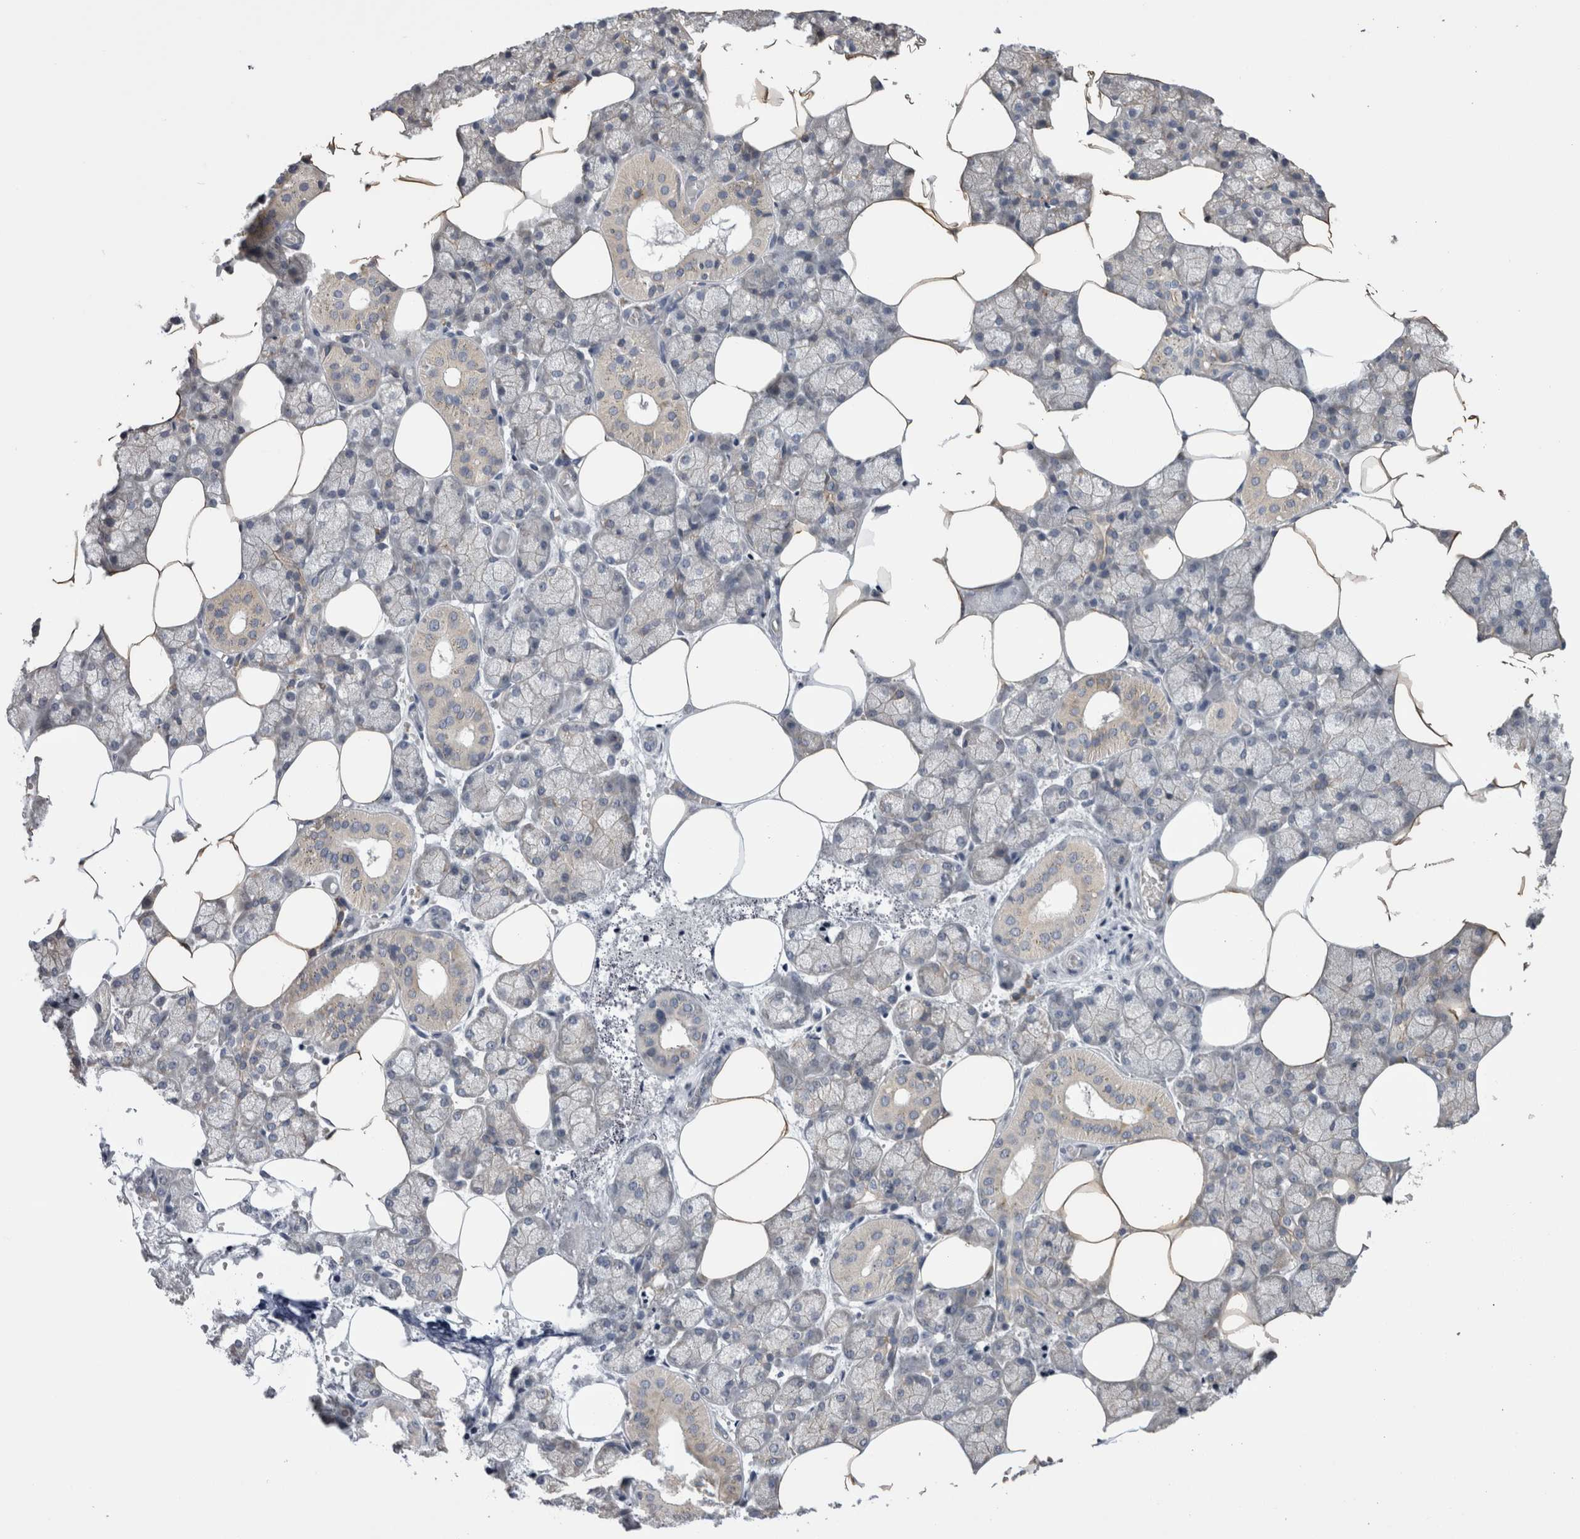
{"staining": {"intensity": "moderate", "quantity": "25%-75%", "location": "cytoplasmic/membranous"}, "tissue": "salivary gland", "cell_type": "Glandular cells", "image_type": "normal", "snomed": [{"axis": "morphology", "description": "Normal tissue, NOS"}, {"axis": "topography", "description": "Salivary gland"}], "caption": "The immunohistochemical stain highlights moderate cytoplasmic/membranous staining in glandular cells of normal salivary gland. (IHC, brightfield microscopy, high magnification).", "gene": "SMAP2", "patient": {"sex": "male", "age": 62}}